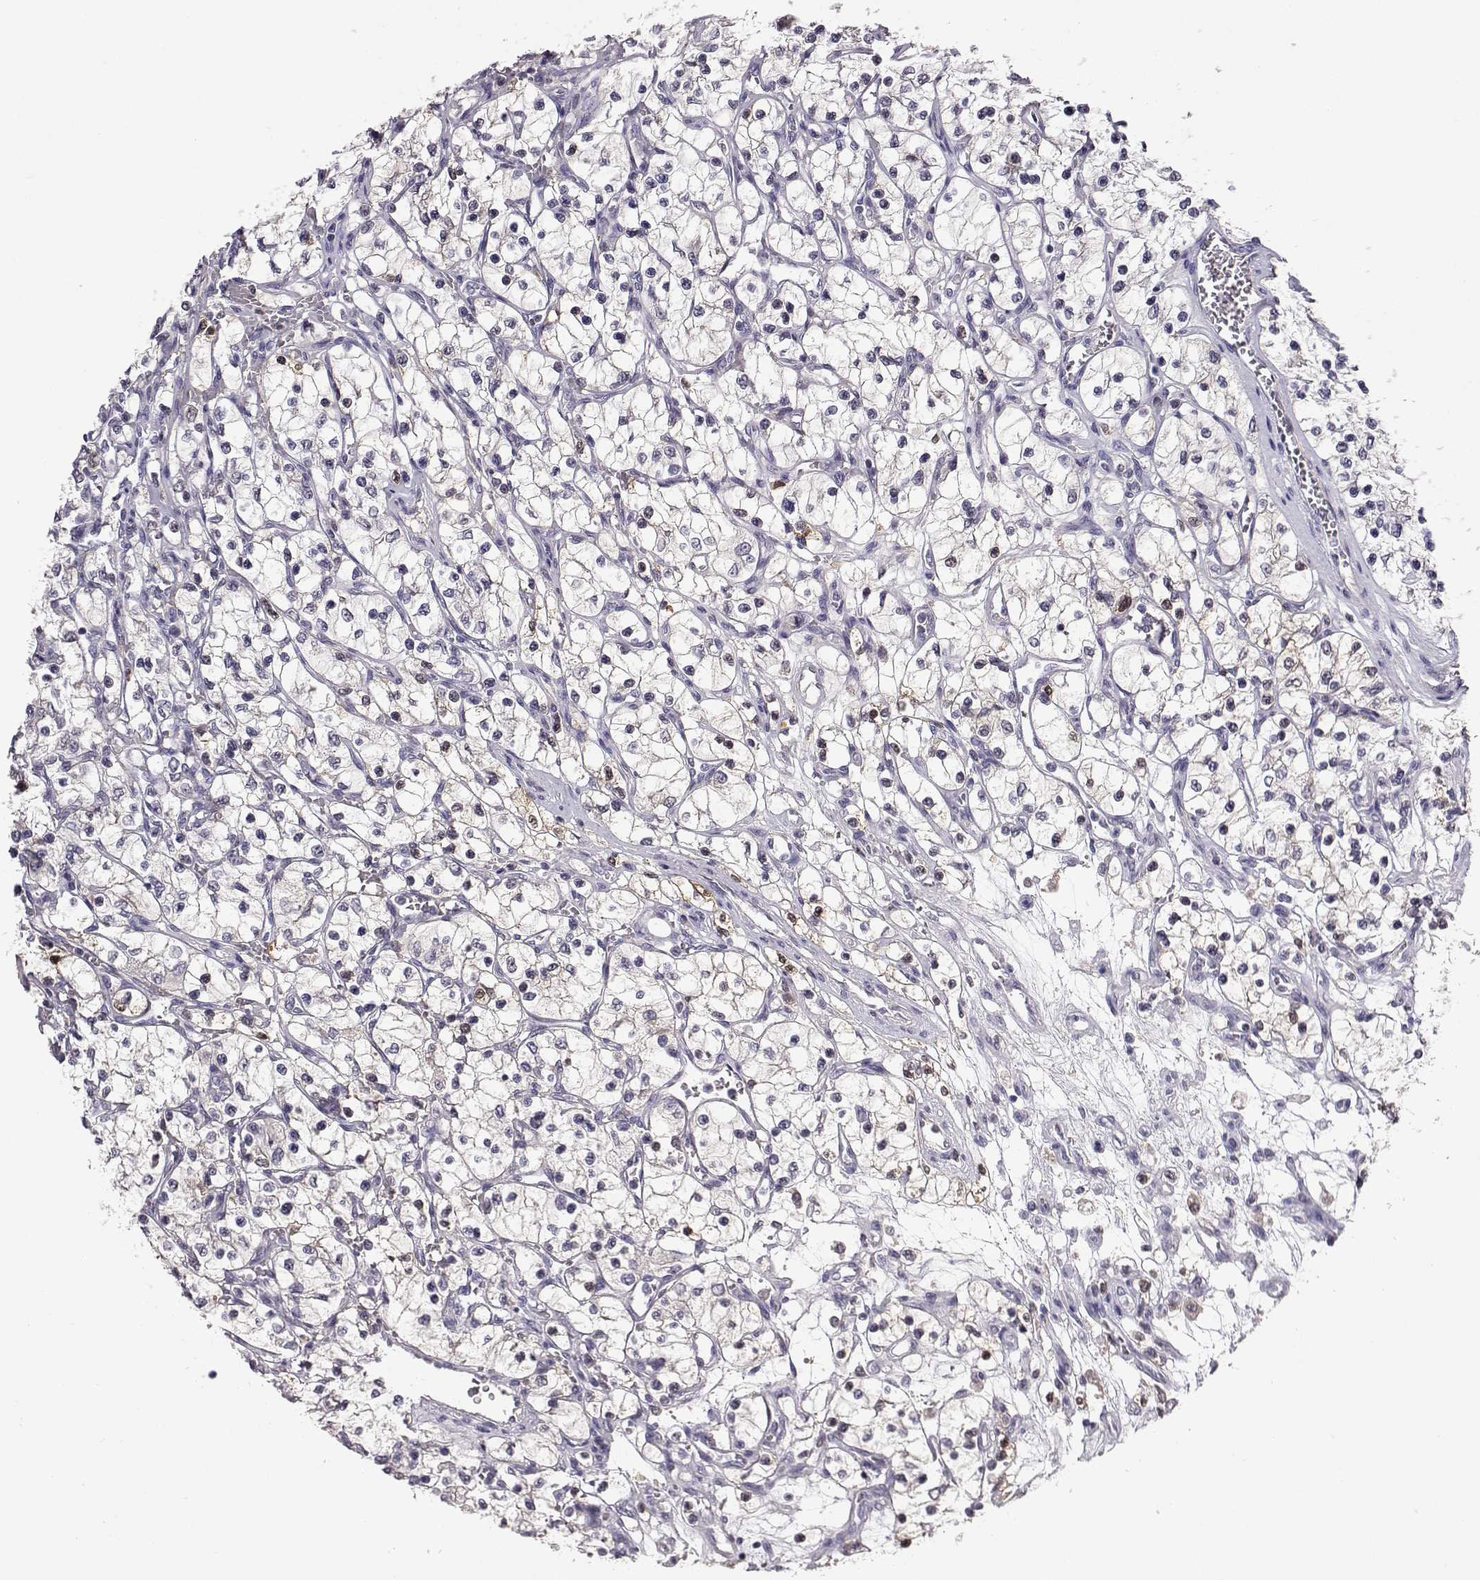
{"staining": {"intensity": "negative", "quantity": "none", "location": "none"}, "tissue": "renal cancer", "cell_type": "Tumor cells", "image_type": "cancer", "snomed": [{"axis": "morphology", "description": "Adenocarcinoma, NOS"}, {"axis": "topography", "description": "Kidney"}], "caption": "Renal adenocarcinoma was stained to show a protein in brown. There is no significant expression in tumor cells.", "gene": "AKR1B1", "patient": {"sex": "female", "age": 69}}